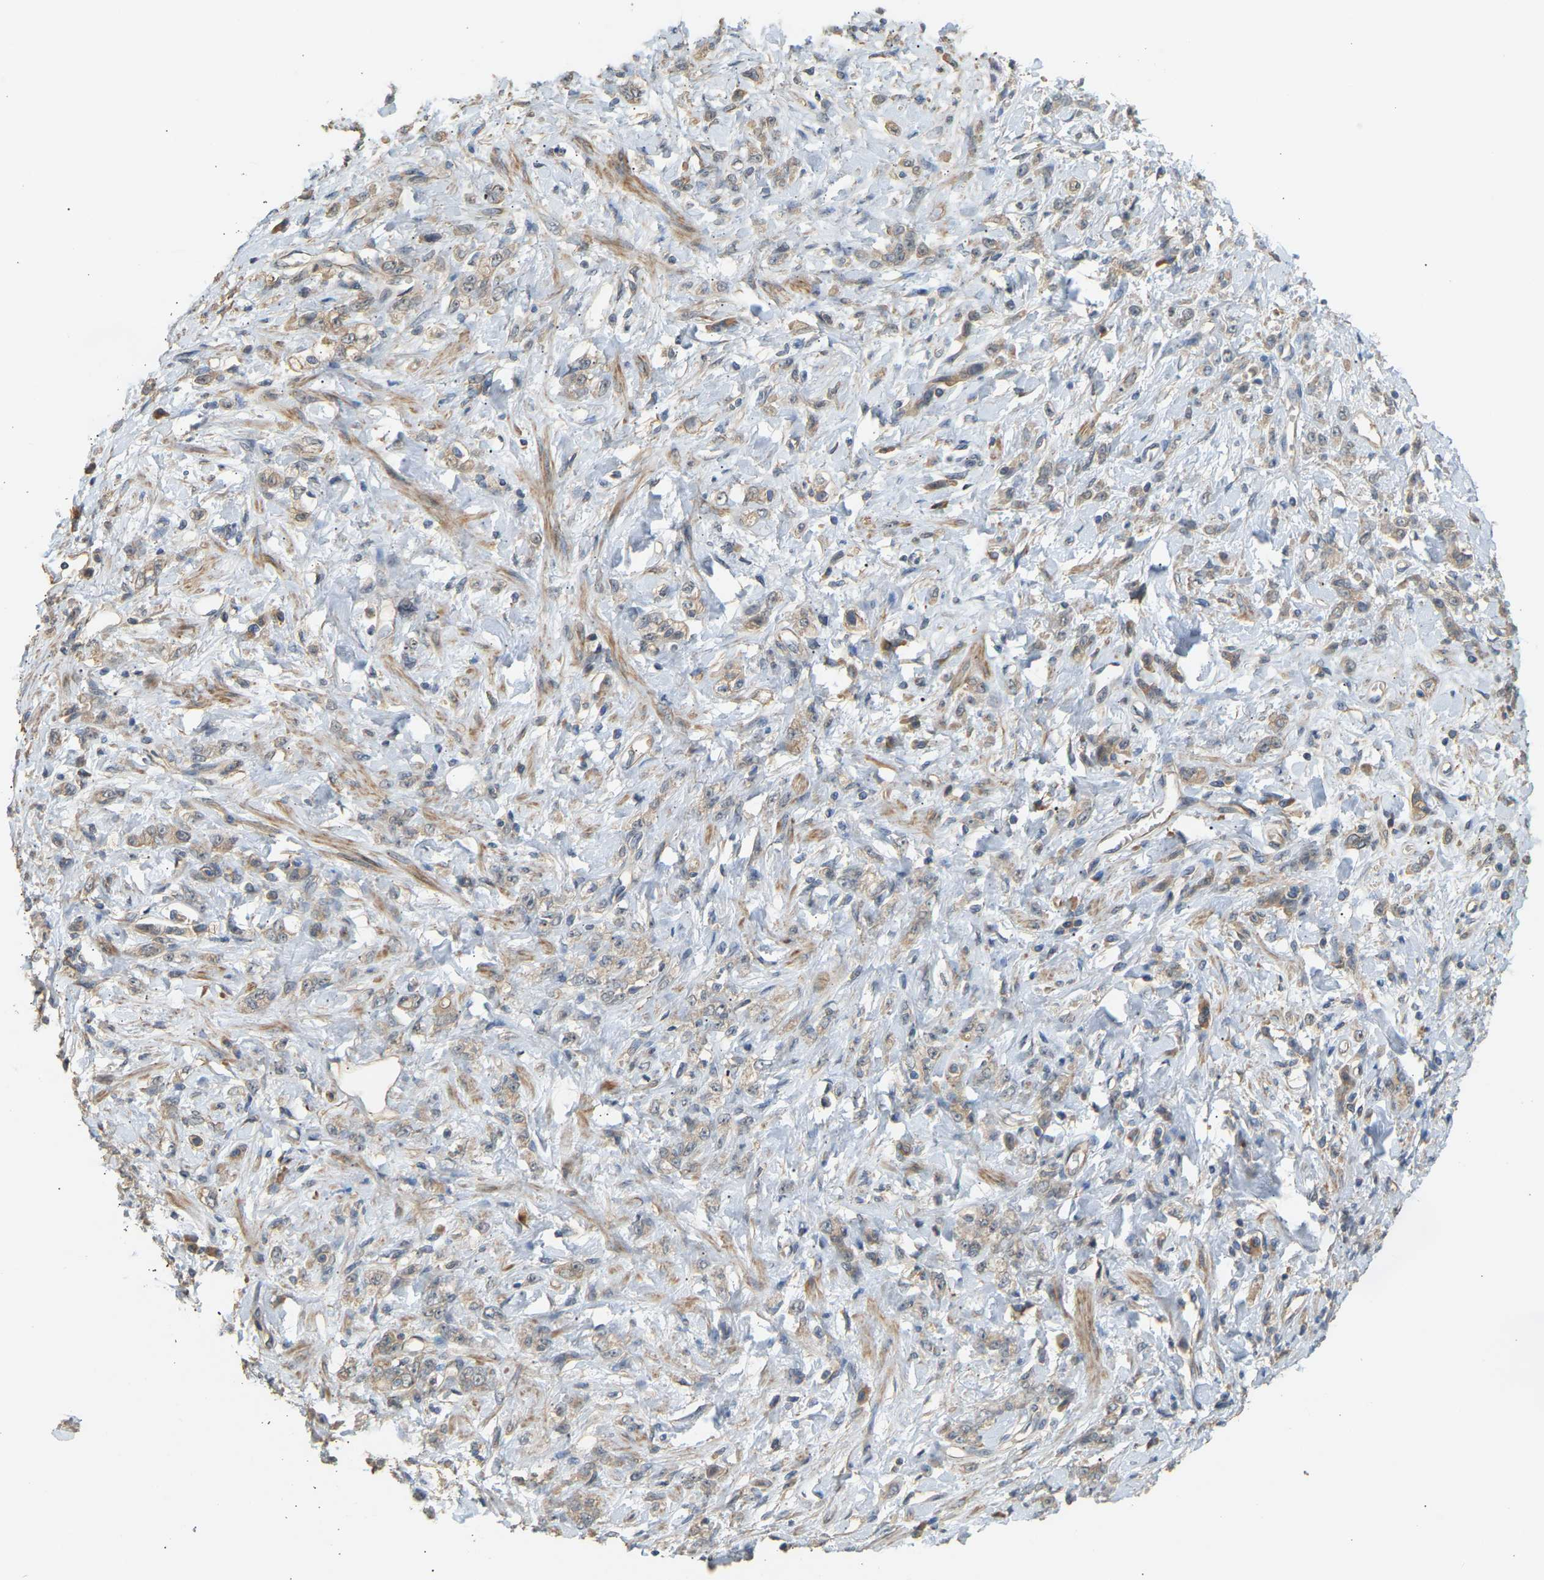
{"staining": {"intensity": "weak", "quantity": "25%-75%", "location": "cytoplasmic/membranous"}, "tissue": "stomach cancer", "cell_type": "Tumor cells", "image_type": "cancer", "snomed": [{"axis": "morphology", "description": "Normal tissue, NOS"}, {"axis": "morphology", "description": "Adenocarcinoma, NOS"}, {"axis": "topography", "description": "Stomach"}], "caption": "Immunohistochemistry of stomach cancer shows low levels of weak cytoplasmic/membranous positivity in approximately 25%-75% of tumor cells.", "gene": "RGL1", "patient": {"sex": "male", "age": 82}}